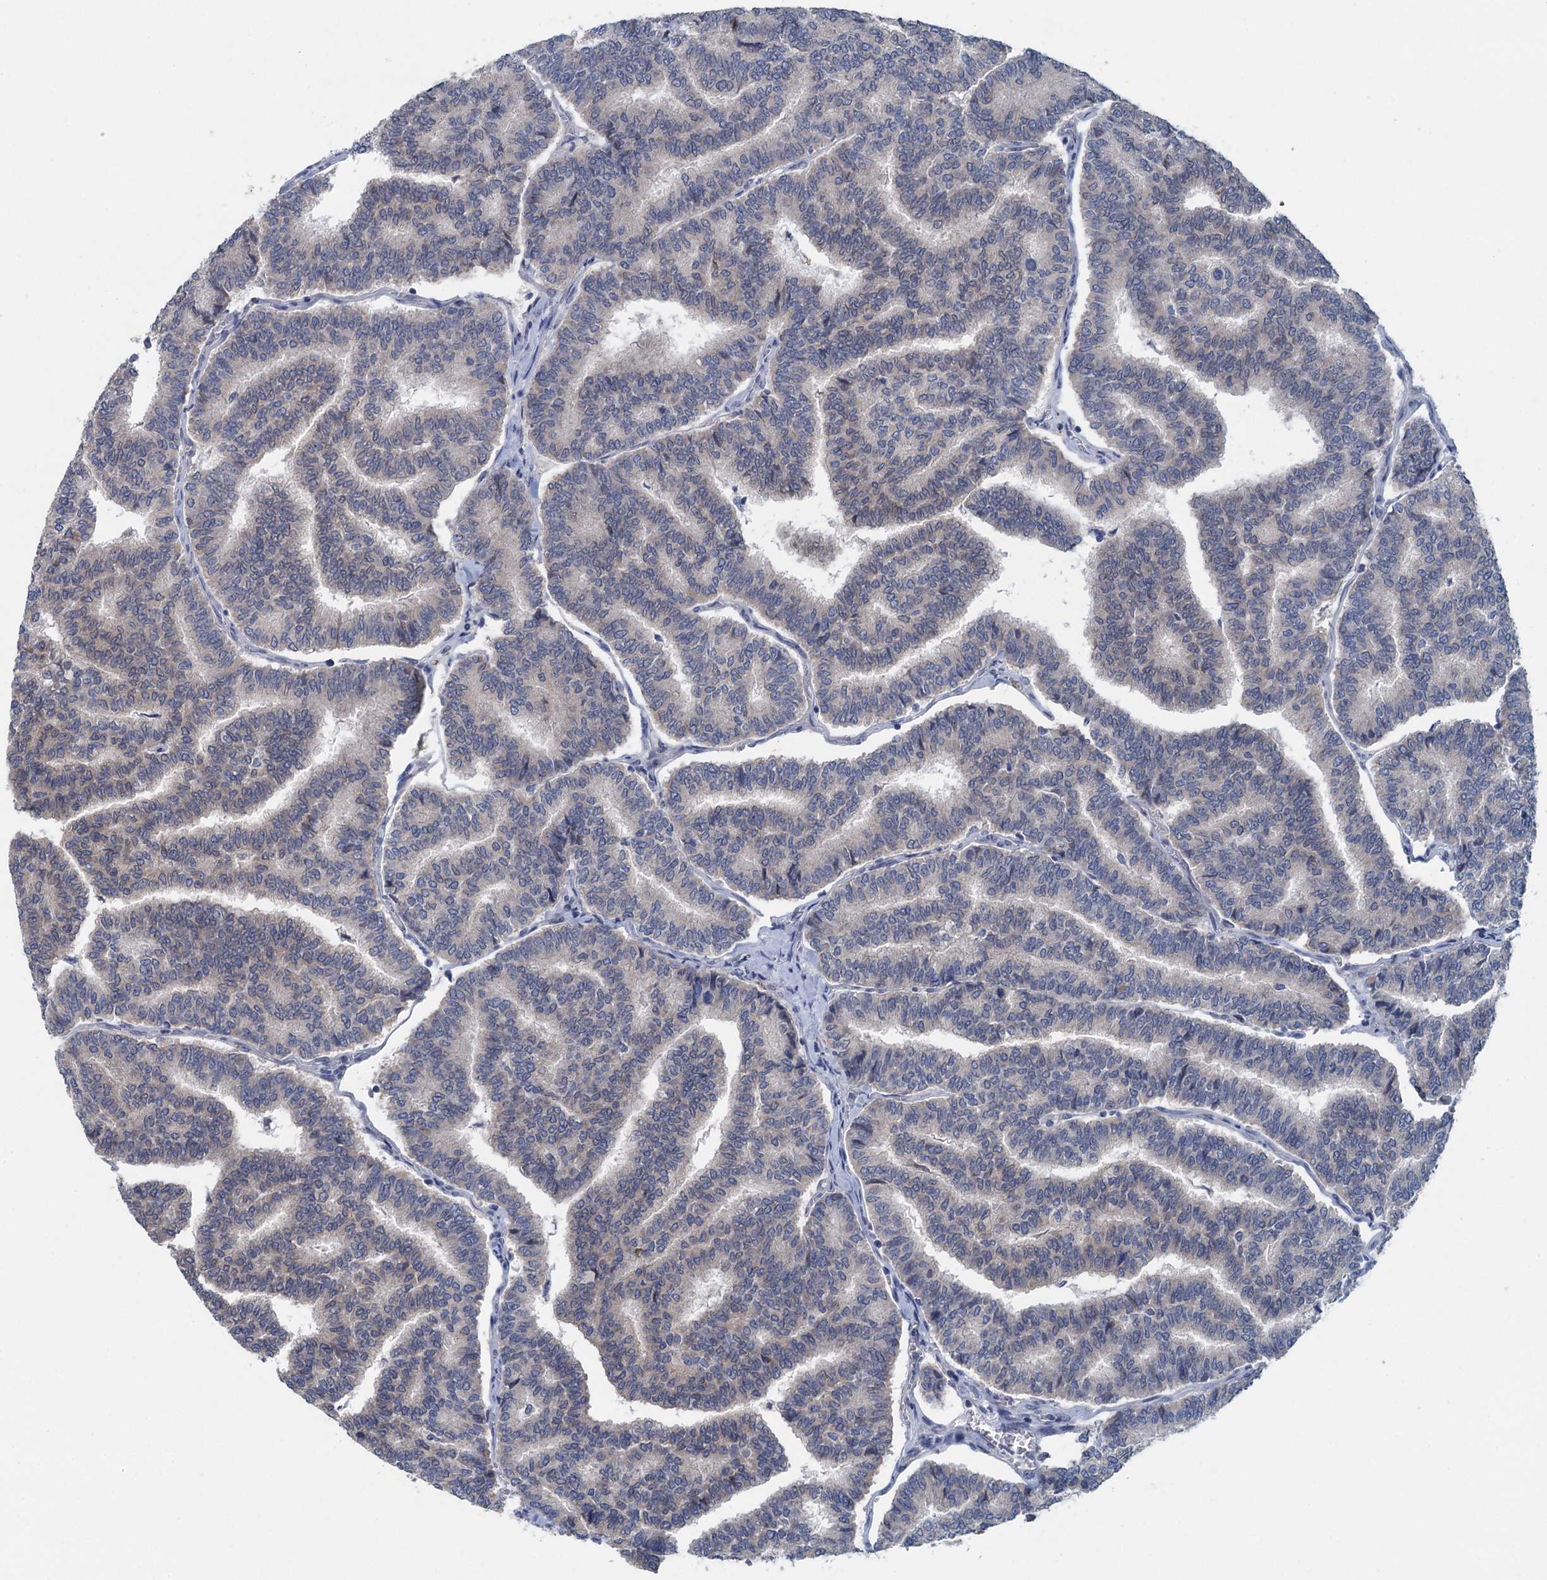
{"staining": {"intensity": "negative", "quantity": "none", "location": "none"}, "tissue": "thyroid cancer", "cell_type": "Tumor cells", "image_type": "cancer", "snomed": [{"axis": "morphology", "description": "Papillary adenocarcinoma, NOS"}, {"axis": "topography", "description": "Thyroid gland"}], "caption": "Immunohistochemistry micrograph of human thyroid cancer (papillary adenocarcinoma) stained for a protein (brown), which demonstrates no positivity in tumor cells.", "gene": "CTU2", "patient": {"sex": "female", "age": 35}}